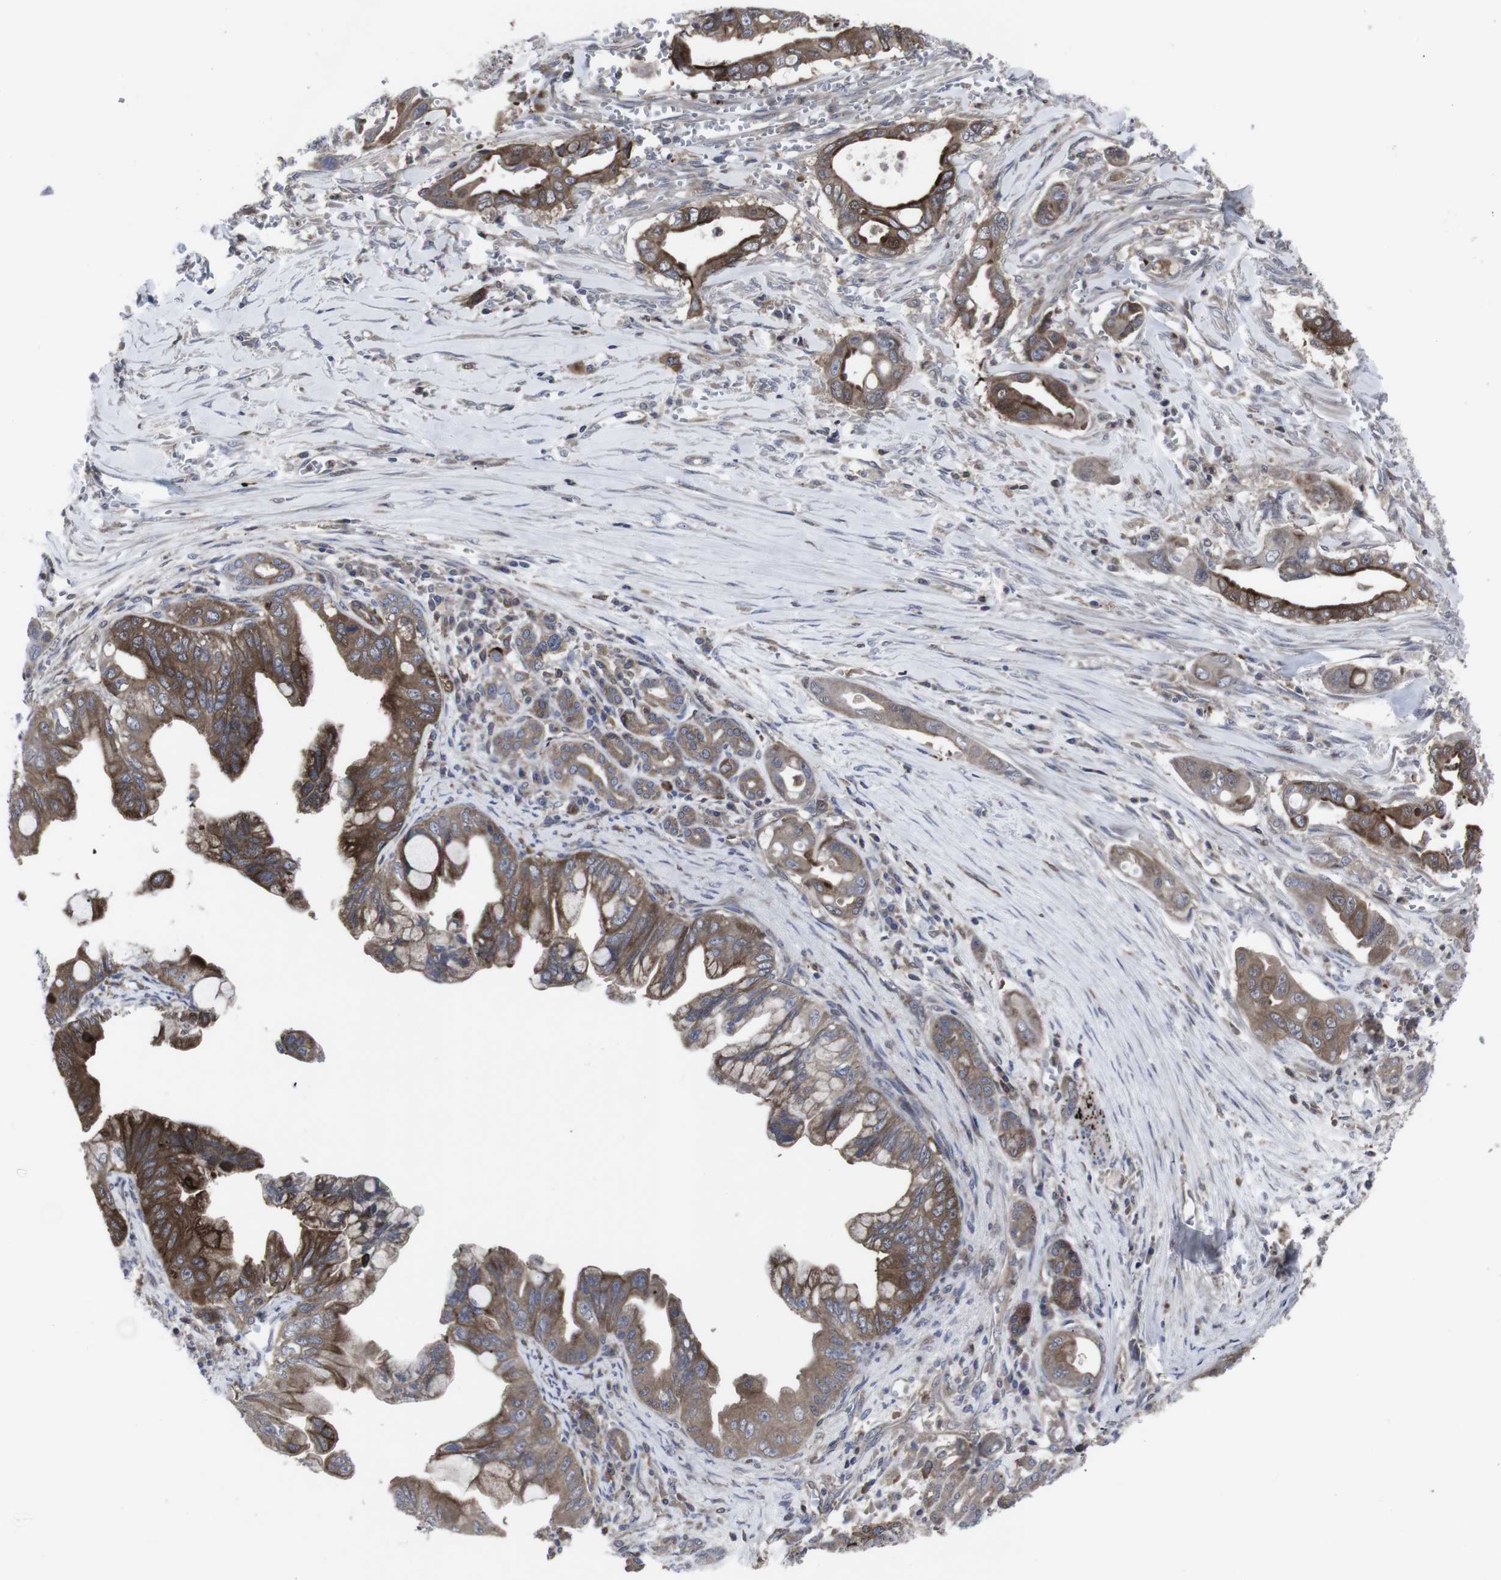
{"staining": {"intensity": "moderate", "quantity": ">75%", "location": "cytoplasmic/membranous"}, "tissue": "pancreatic cancer", "cell_type": "Tumor cells", "image_type": "cancer", "snomed": [{"axis": "morphology", "description": "Adenocarcinoma, NOS"}, {"axis": "topography", "description": "Pancreas"}], "caption": "Pancreatic cancer (adenocarcinoma) stained with a protein marker reveals moderate staining in tumor cells.", "gene": "HPRT1", "patient": {"sex": "male", "age": 59}}